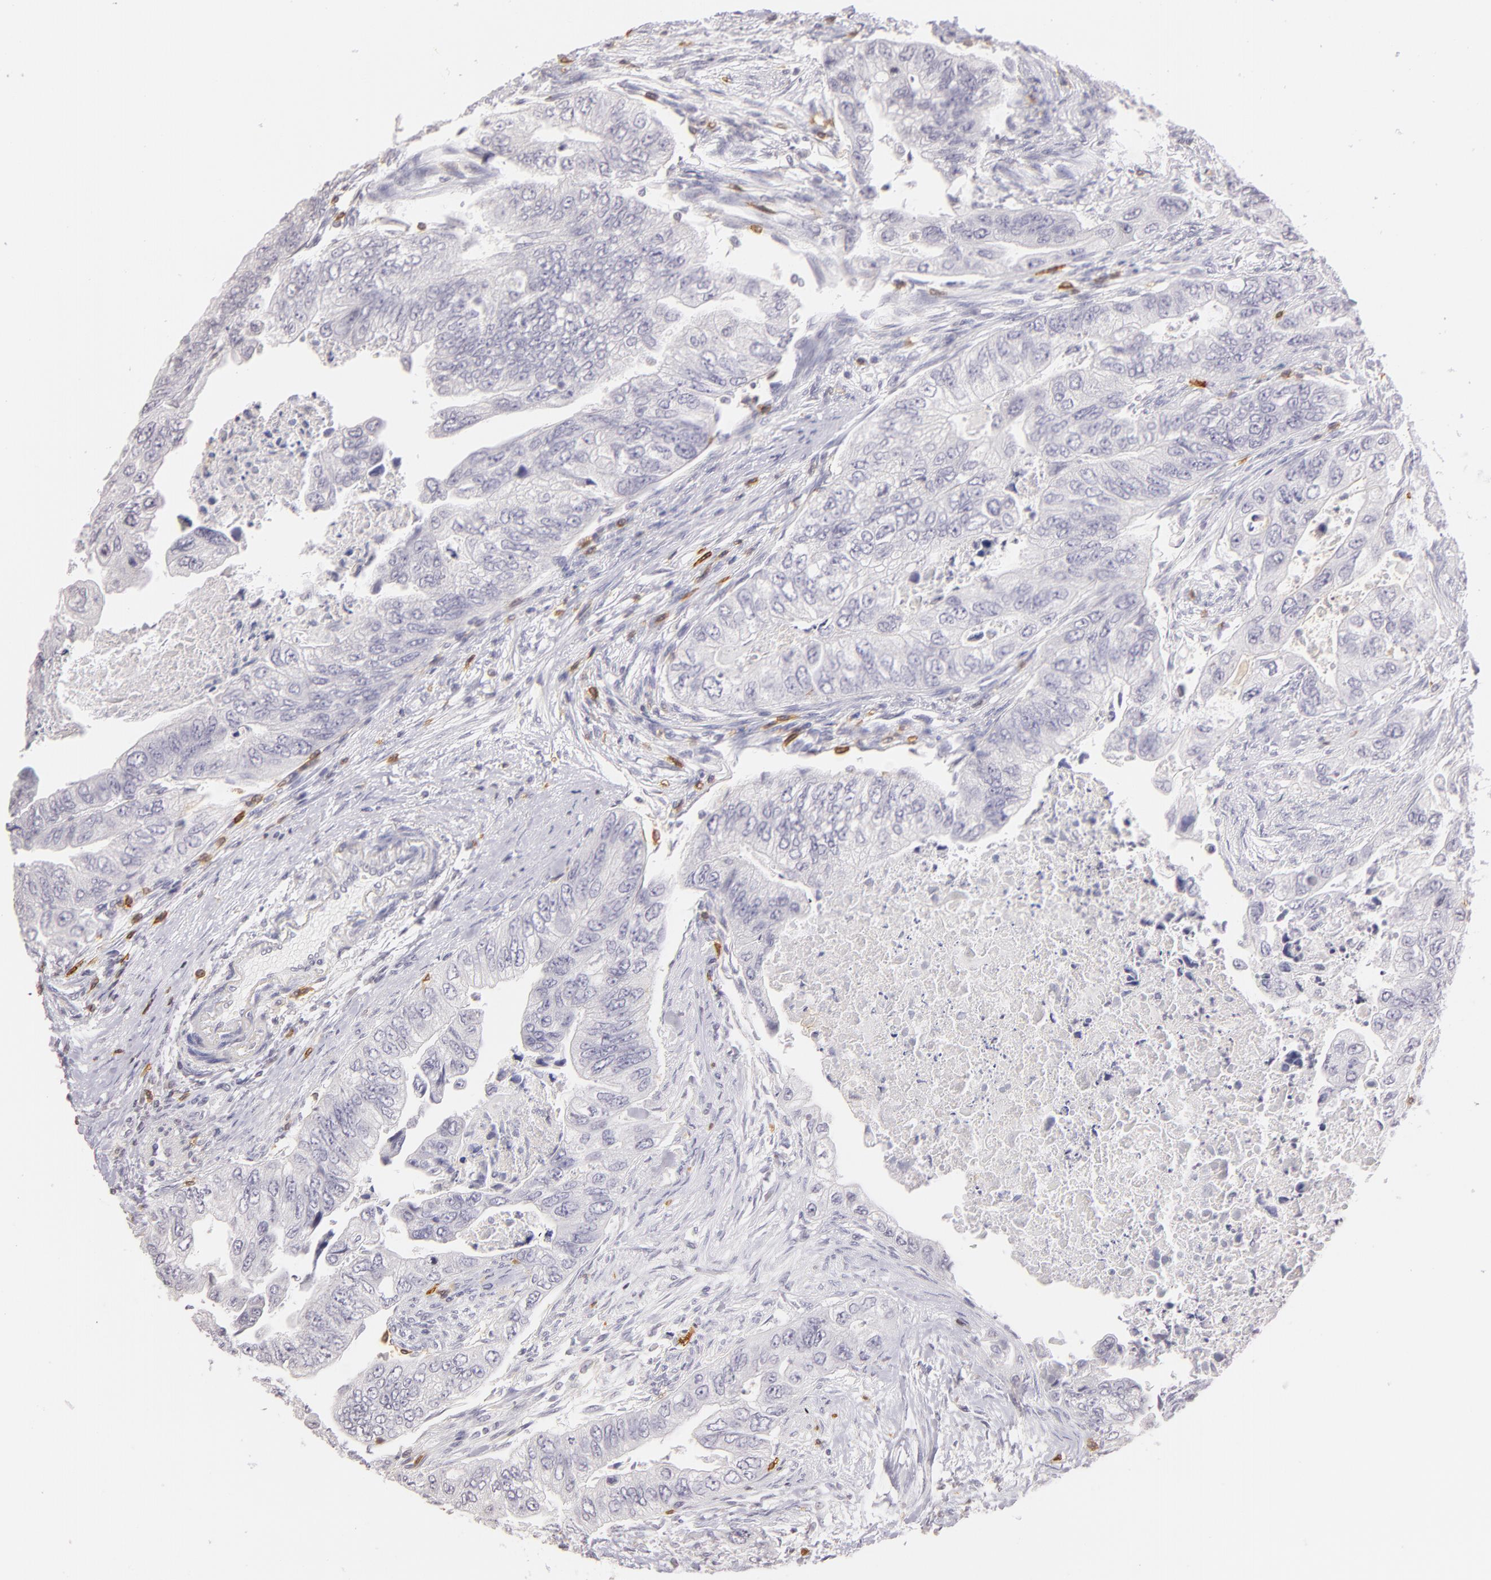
{"staining": {"intensity": "negative", "quantity": "none", "location": "none"}, "tissue": "colorectal cancer", "cell_type": "Tumor cells", "image_type": "cancer", "snomed": [{"axis": "morphology", "description": "Adenocarcinoma, NOS"}, {"axis": "topography", "description": "Colon"}], "caption": "Colorectal cancer was stained to show a protein in brown. There is no significant expression in tumor cells.", "gene": "IL2RA", "patient": {"sex": "female", "age": 11}}